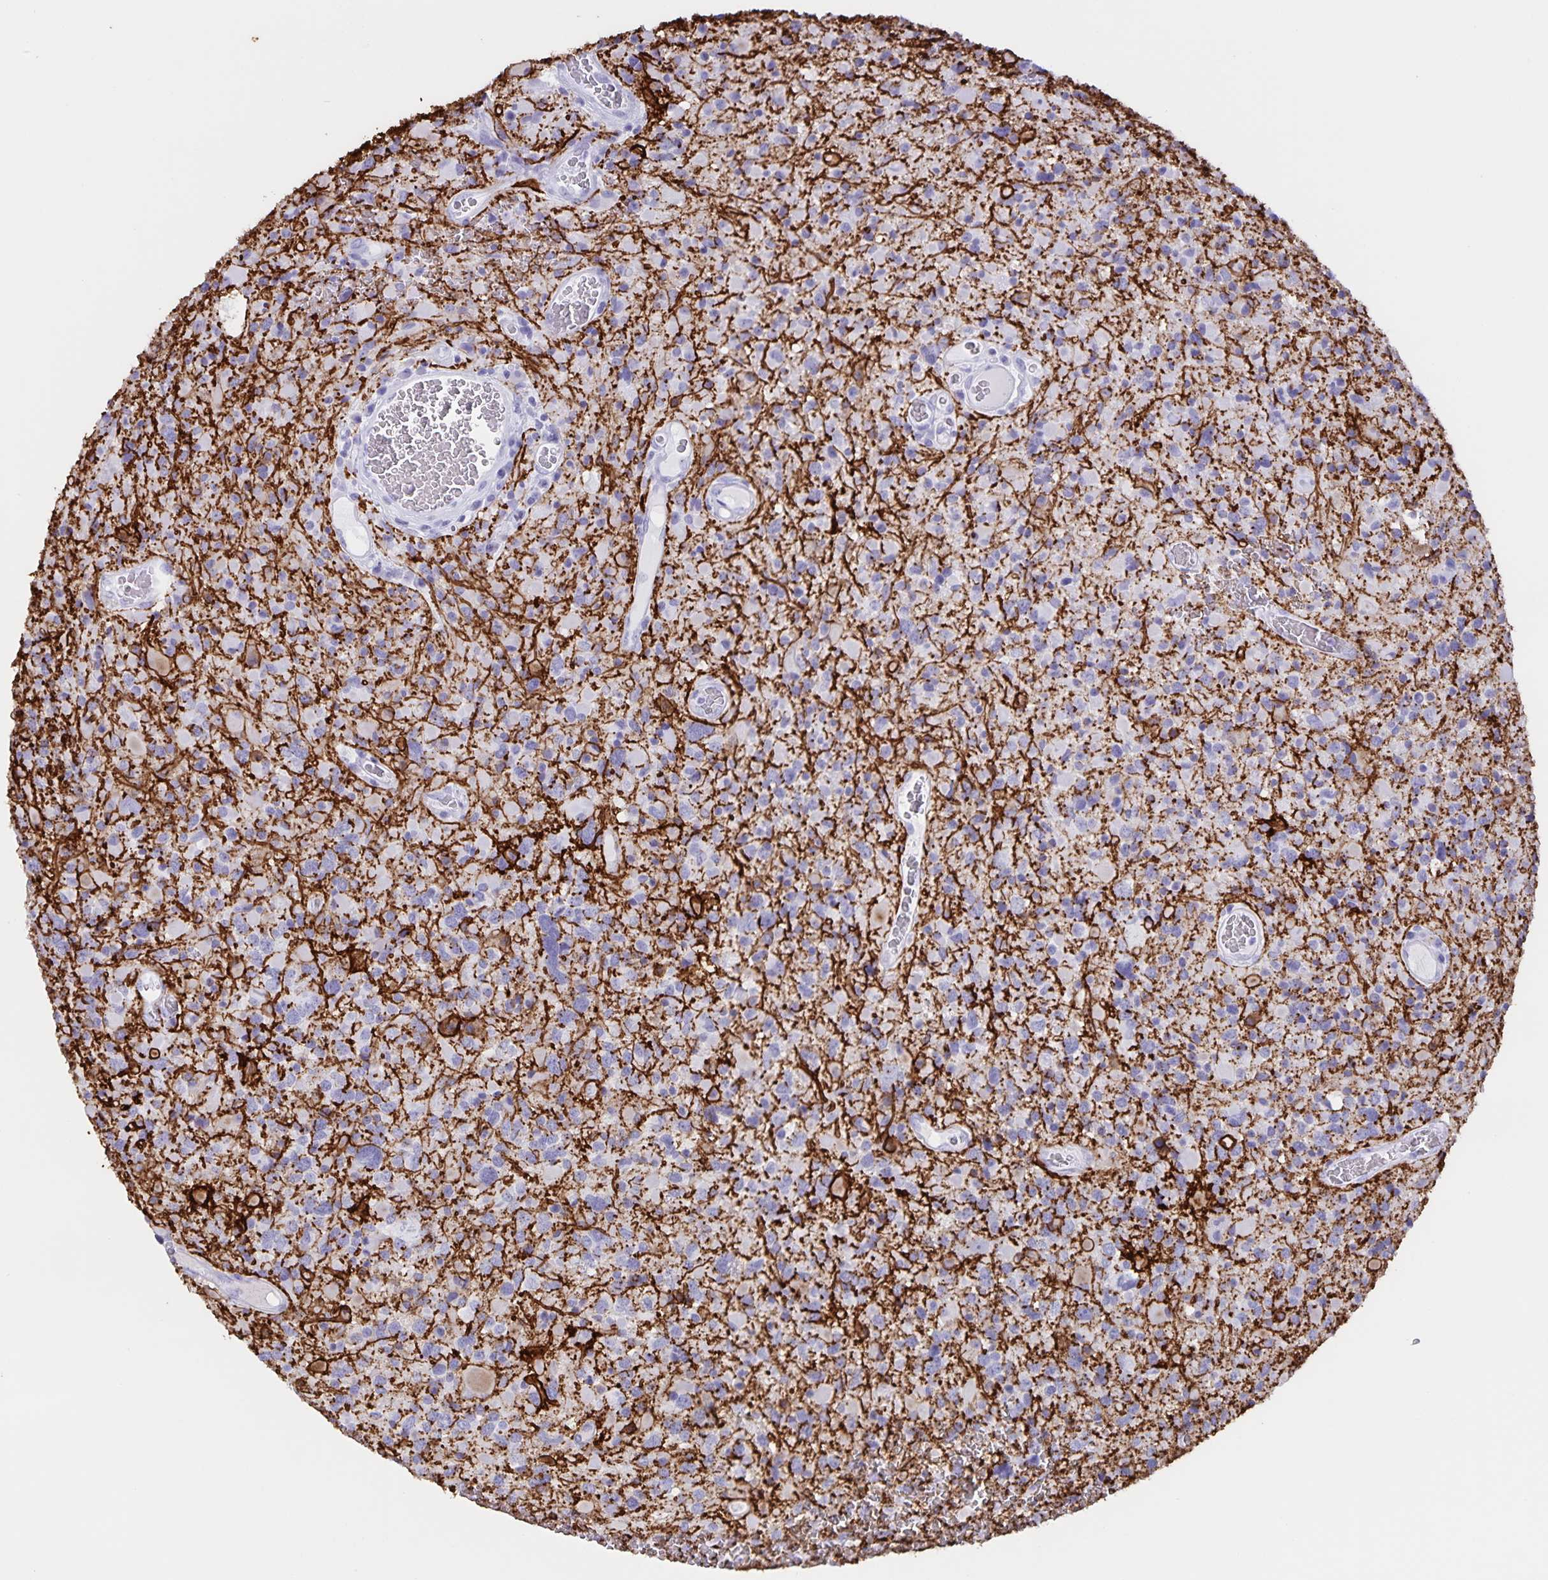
{"staining": {"intensity": "negative", "quantity": "none", "location": "none"}, "tissue": "glioma", "cell_type": "Tumor cells", "image_type": "cancer", "snomed": [{"axis": "morphology", "description": "Glioma, malignant, High grade"}, {"axis": "topography", "description": "Brain"}], "caption": "Photomicrograph shows no protein positivity in tumor cells of high-grade glioma (malignant) tissue.", "gene": "AQP4", "patient": {"sex": "female", "age": 40}}